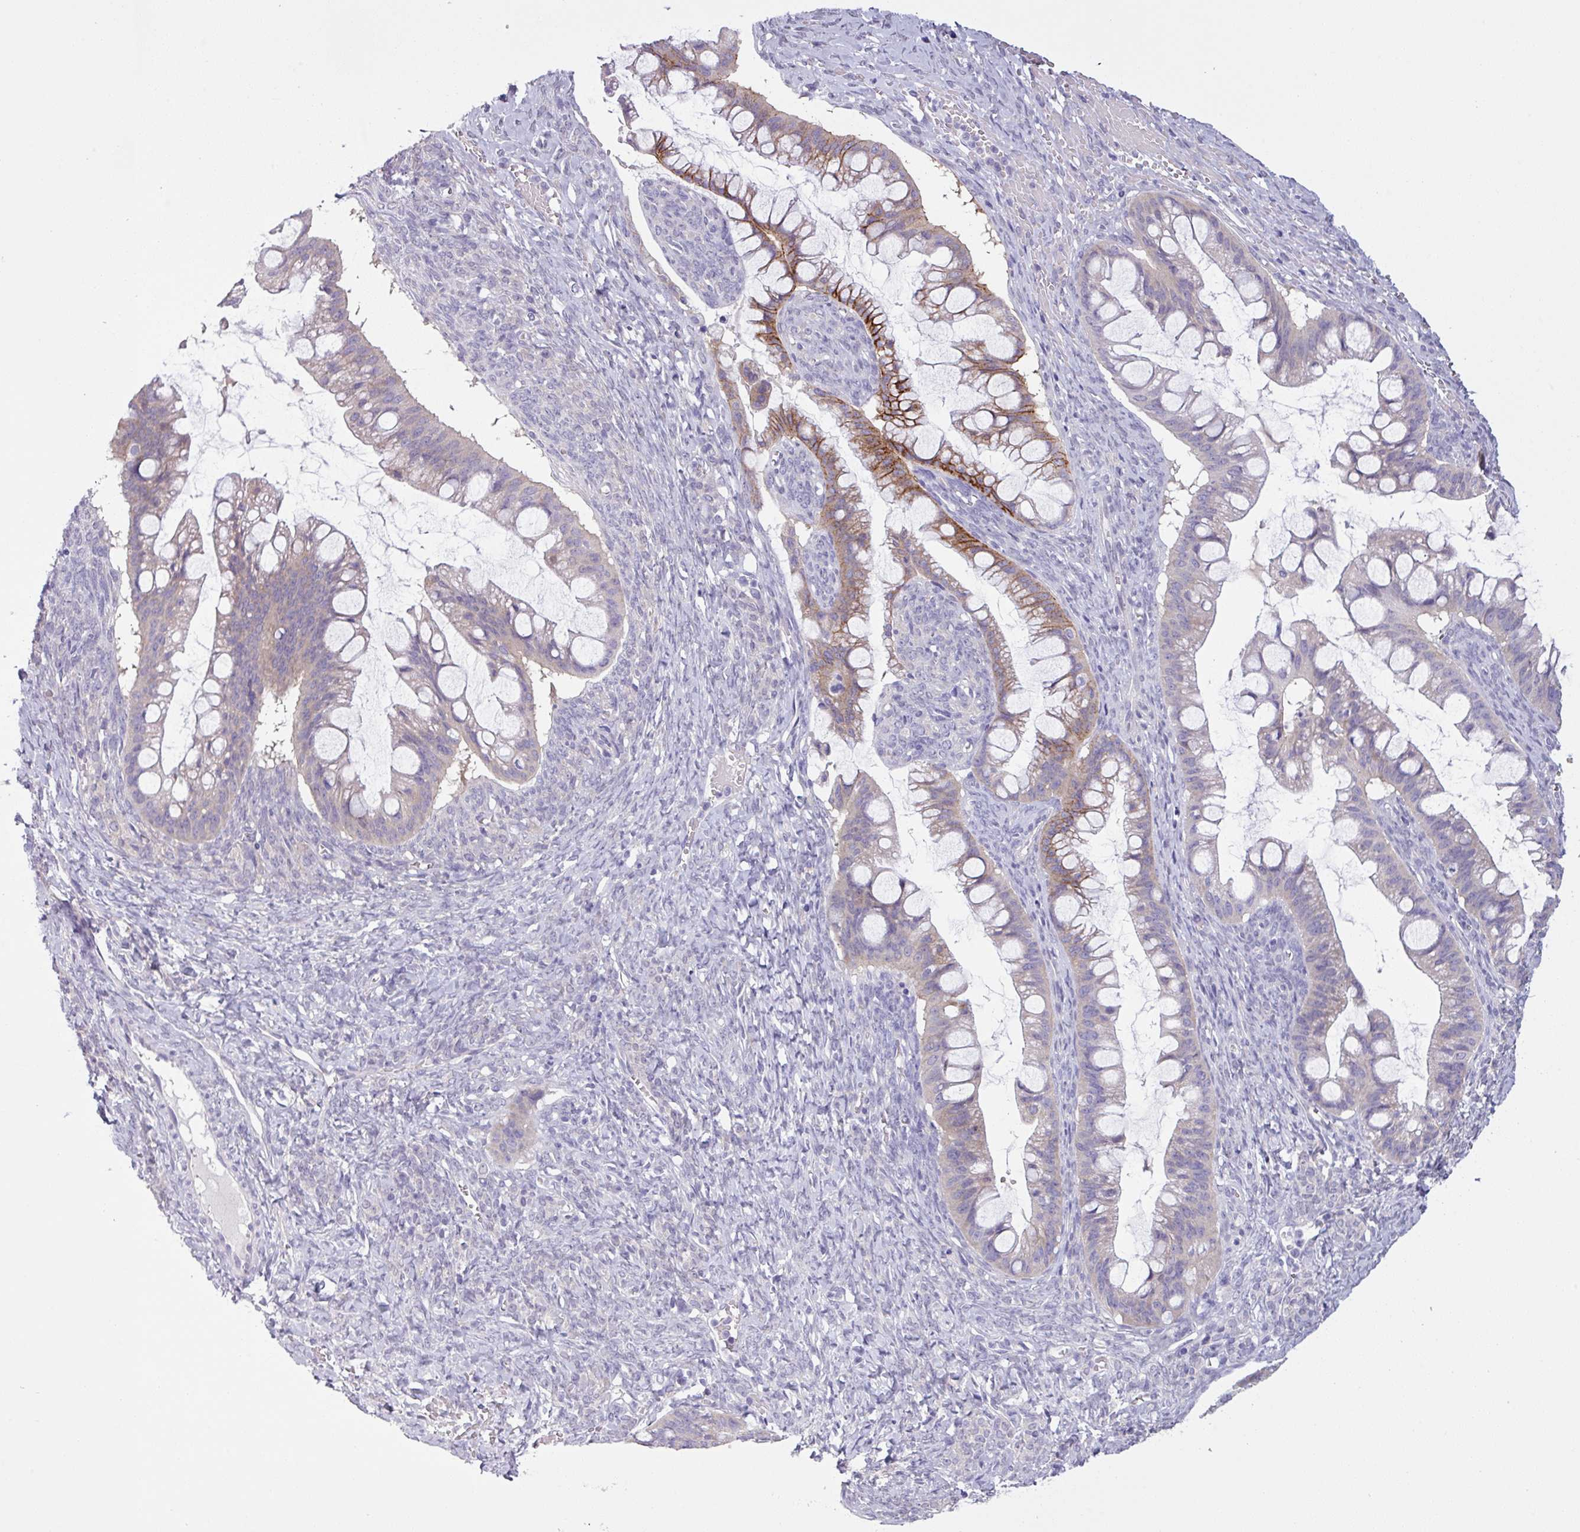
{"staining": {"intensity": "moderate", "quantity": "<25%", "location": "cytoplasmic/membranous"}, "tissue": "ovarian cancer", "cell_type": "Tumor cells", "image_type": "cancer", "snomed": [{"axis": "morphology", "description": "Cystadenocarcinoma, mucinous, NOS"}, {"axis": "topography", "description": "Ovary"}], "caption": "Ovarian cancer stained with DAB immunohistochemistry (IHC) shows low levels of moderate cytoplasmic/membranous positivity in approximately <25% of tumor cells.", "gene": "C20orf27", "patient": {"sex": "female", "age": 73}}